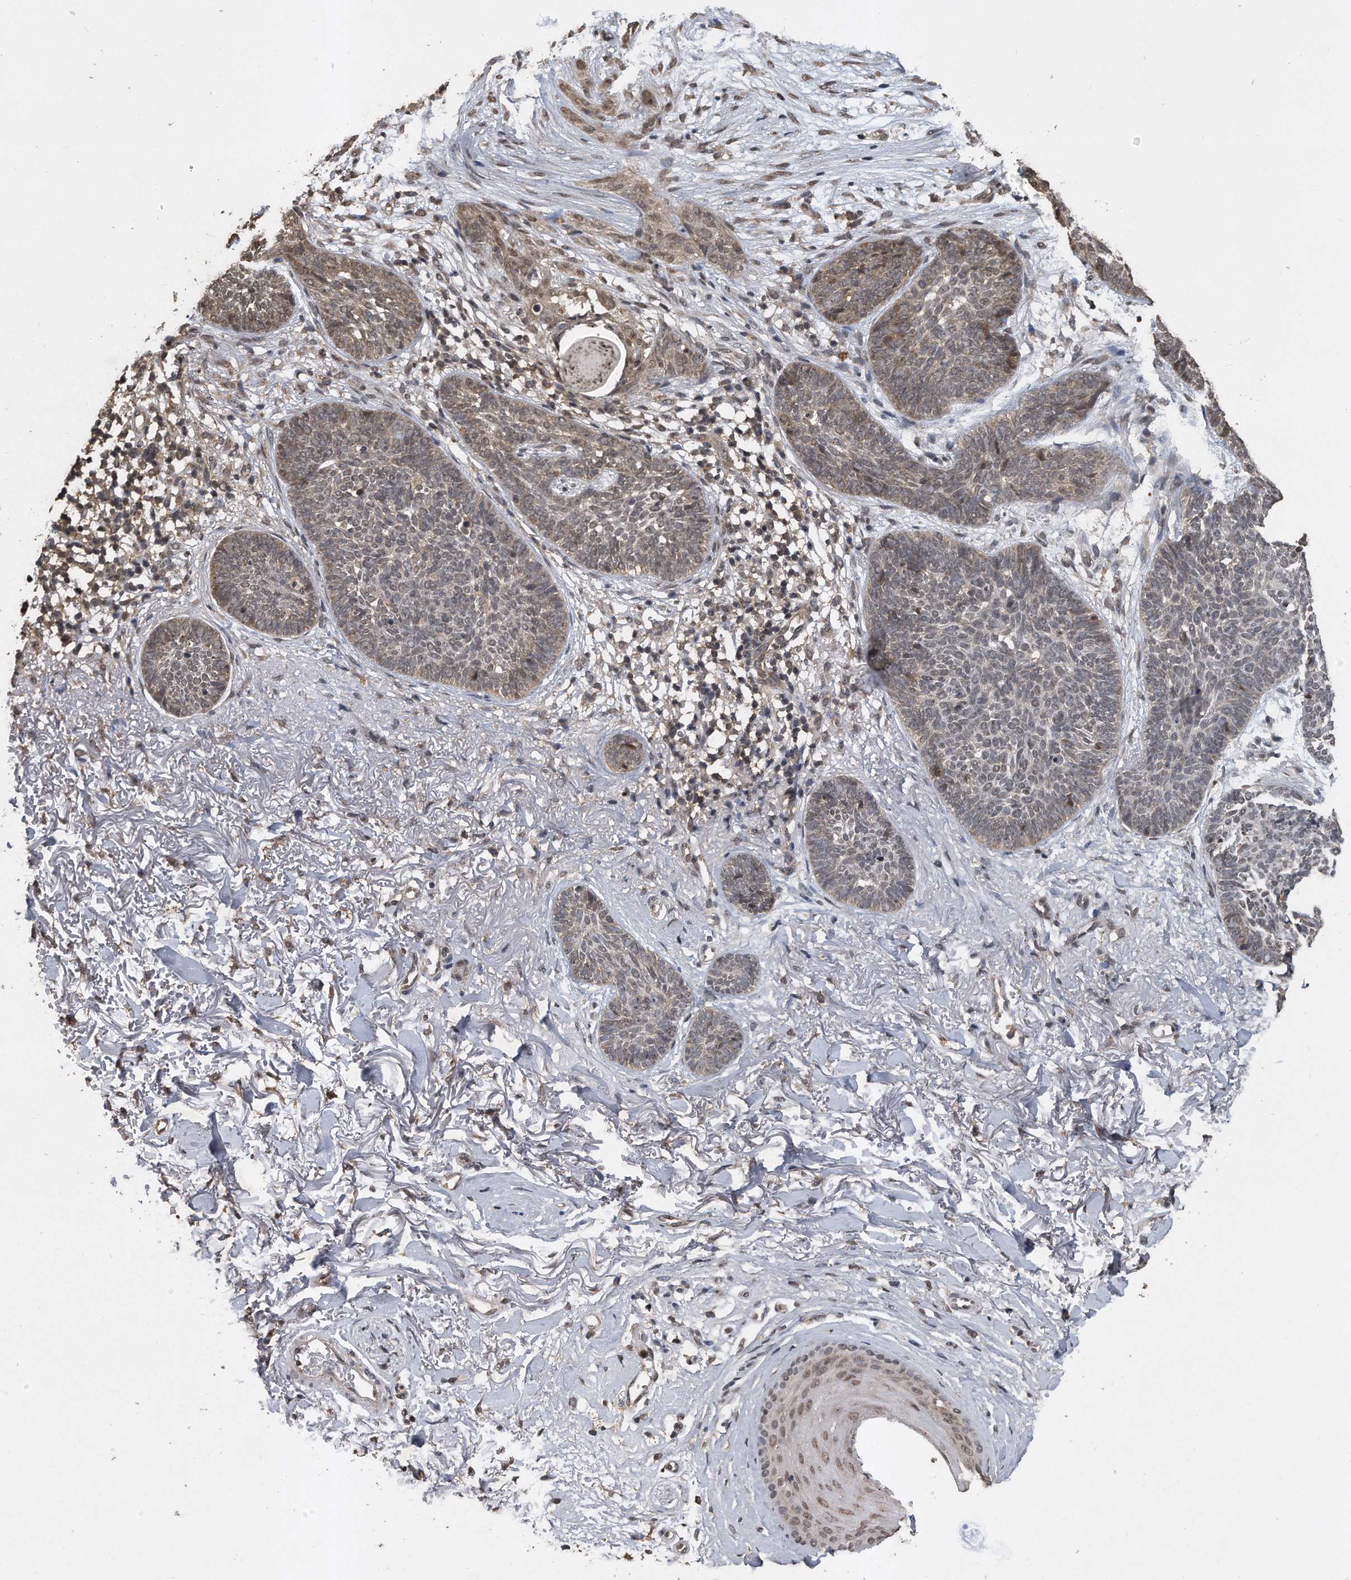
{"staining": {"intensity": "weak", "quantity": "<25%", "location": "cytoplasmic/membranous,nuclear"}, "tissue": "skin cancer", "cell_type": "Tumor cells", "image_type": "cancer", "snomed": [{"axis": "morphology", "description": "Basal cell carcinoma"}, {"axis": "topography", "description": "Skin"}], "caption": "Tumor cells are negative for brown protein staining in skin cancer (basal cell carcinoma).", "gene": "CRYZL1", "patient": {"sex": "female", "age": 70}}